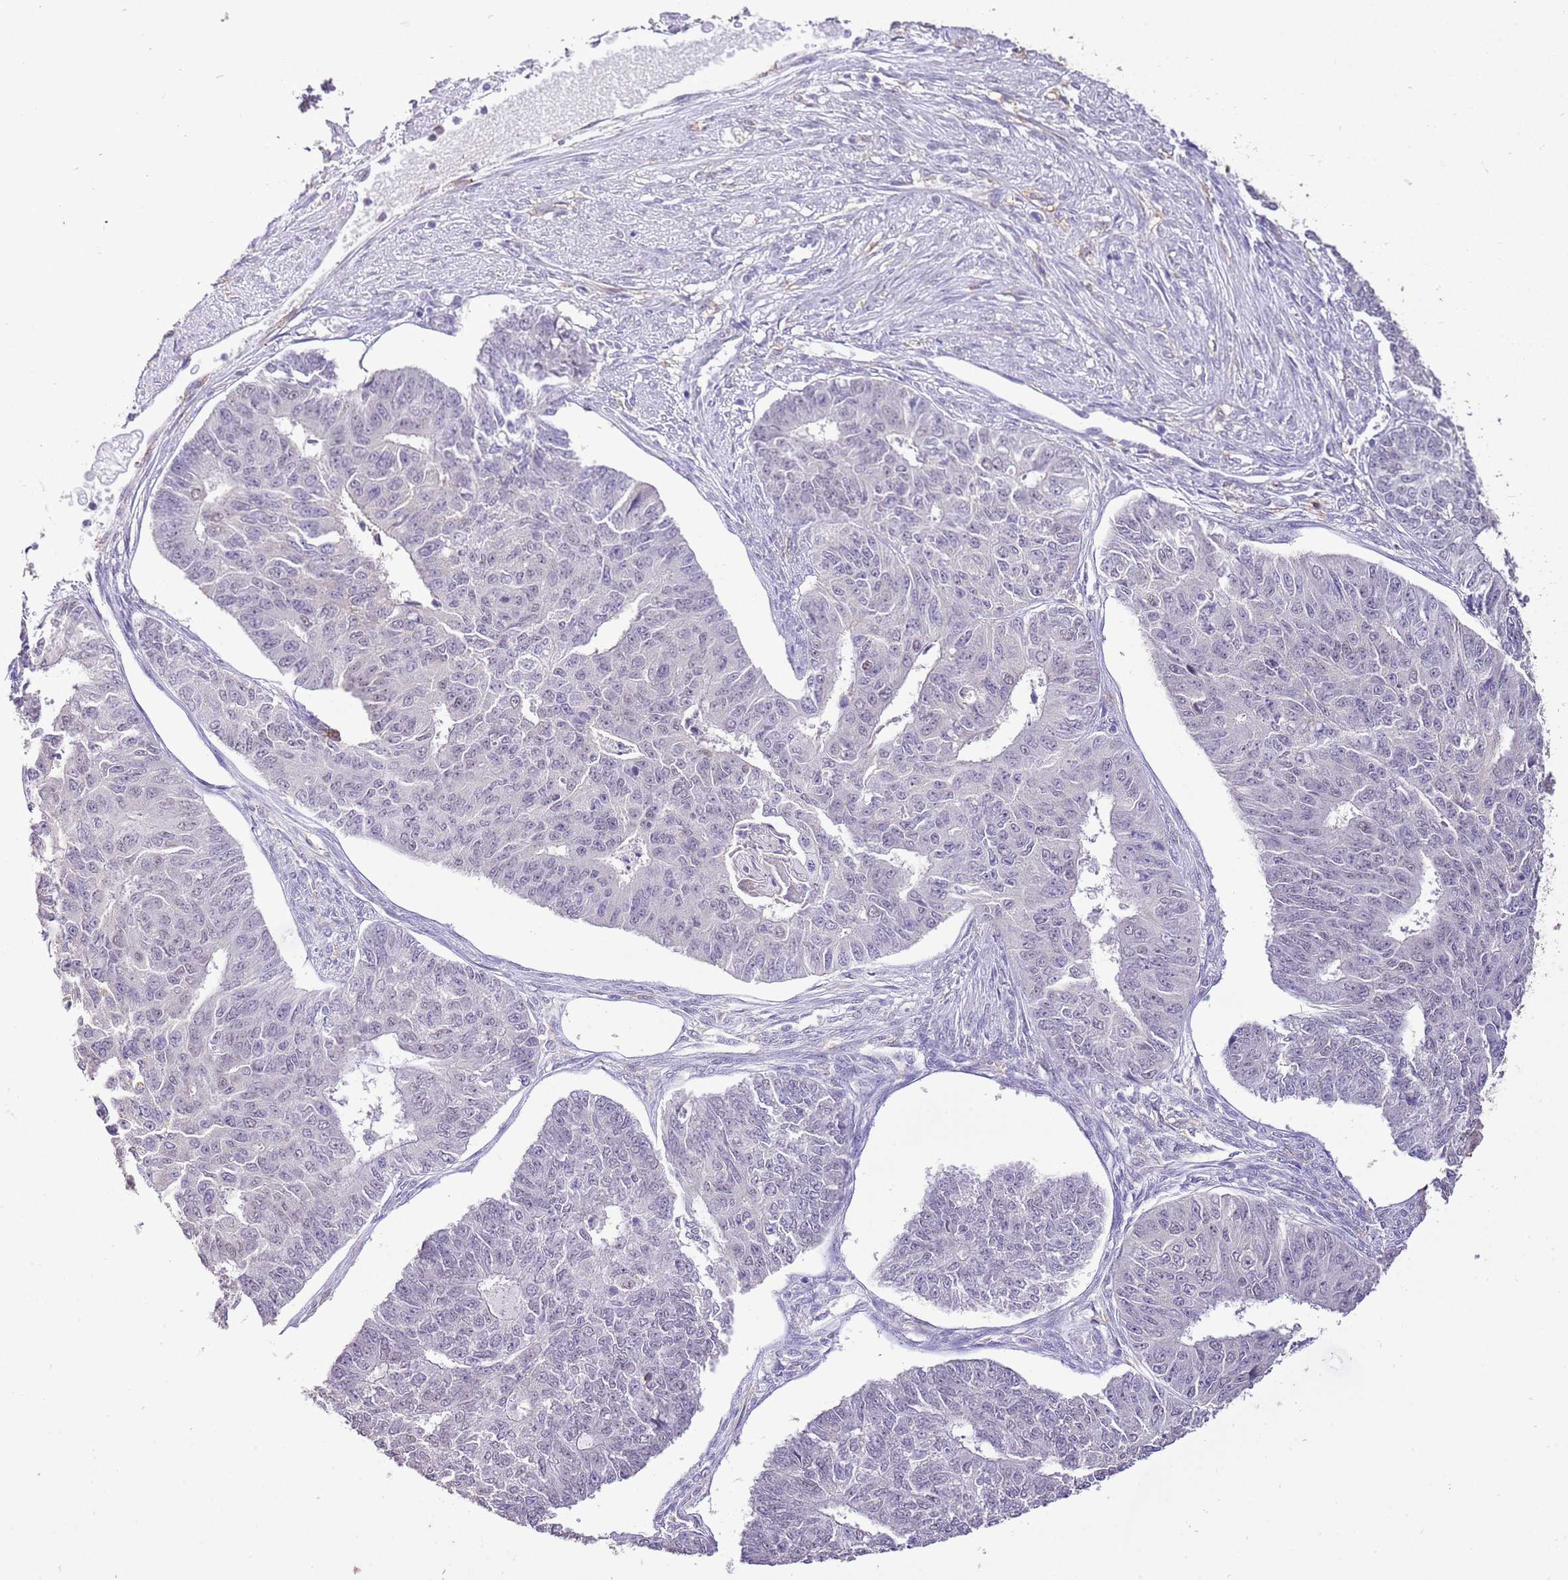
{"staining": {"intensity": "negative", "quantity": "none", "location": "none"}, "tissue": "endometrial cancer", "cell_type": "Tumor cells", "image_type": "cancer", "snomed": [{"axis": "morphology", "description": "Adenocarcinoma, NOS"}, {"axis": "topography", "description": "Endometrium"}], "caption": "DAB (3,3'-diaminobenzidine) immunohistochemical staining of human endometrial adenocarcinoma demonstrates no significant positivity in tumor cells.", "gene": "IZUMO4", "patient": {"sex": "female", "age": 32}}